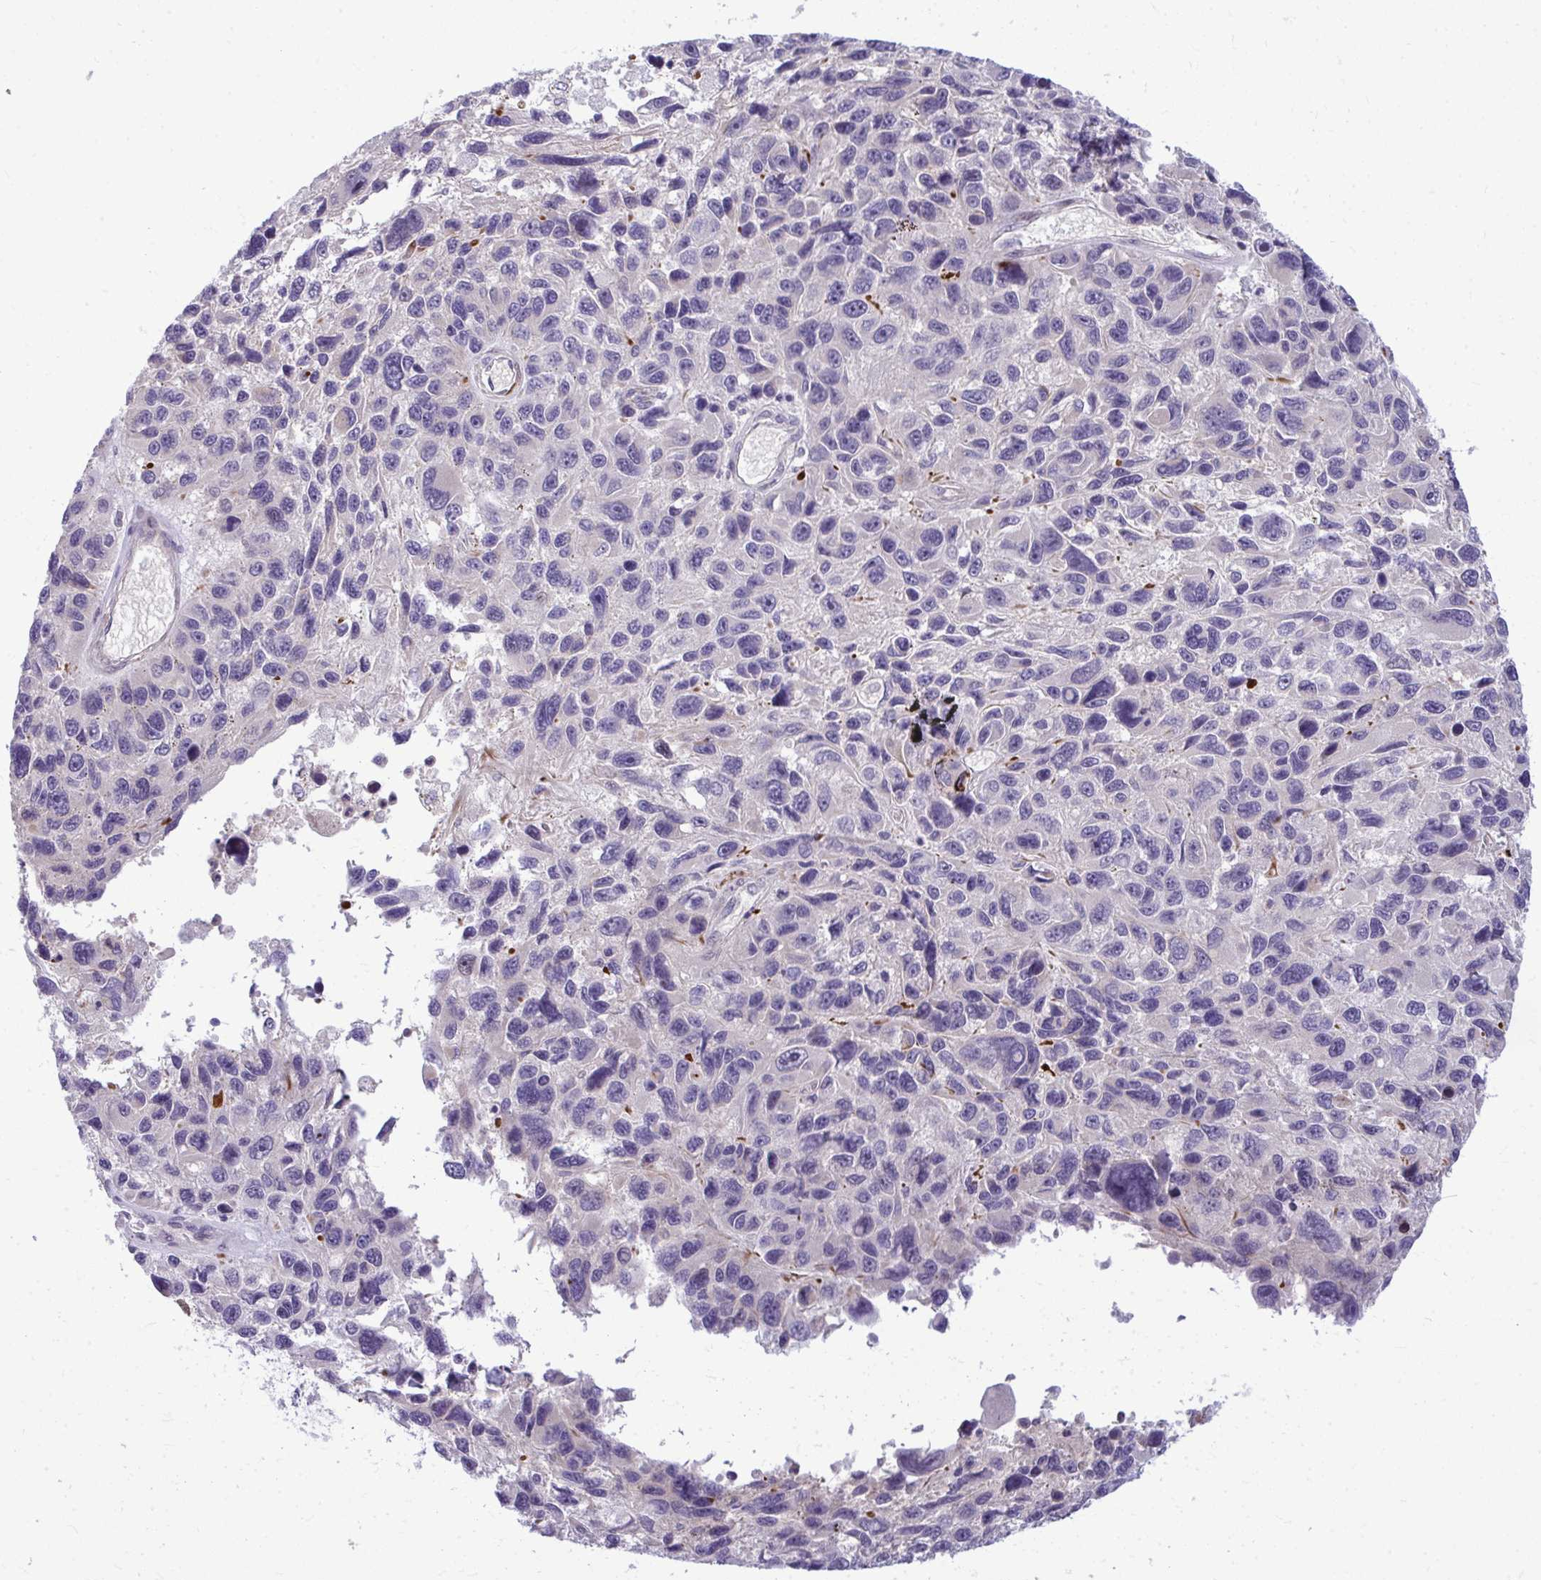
{"staining": {"intensity": "negative", "quantity": "none", "location": "none"}, "tissue": "melanoma", "cell_type": "Tumor cells", "image_type": "cancer", "snomed": [{"axis": "morphology", "description": "Malignant melanoma, NOS"}, {"axis": "topography", "description": "Skin"}], "caption": "Protein analysis of malignant melanoma demonstrates no significant positivity in tumor cells.", "gene": "SLC14A1", "patient": {"sex": "male", "age": 53}}